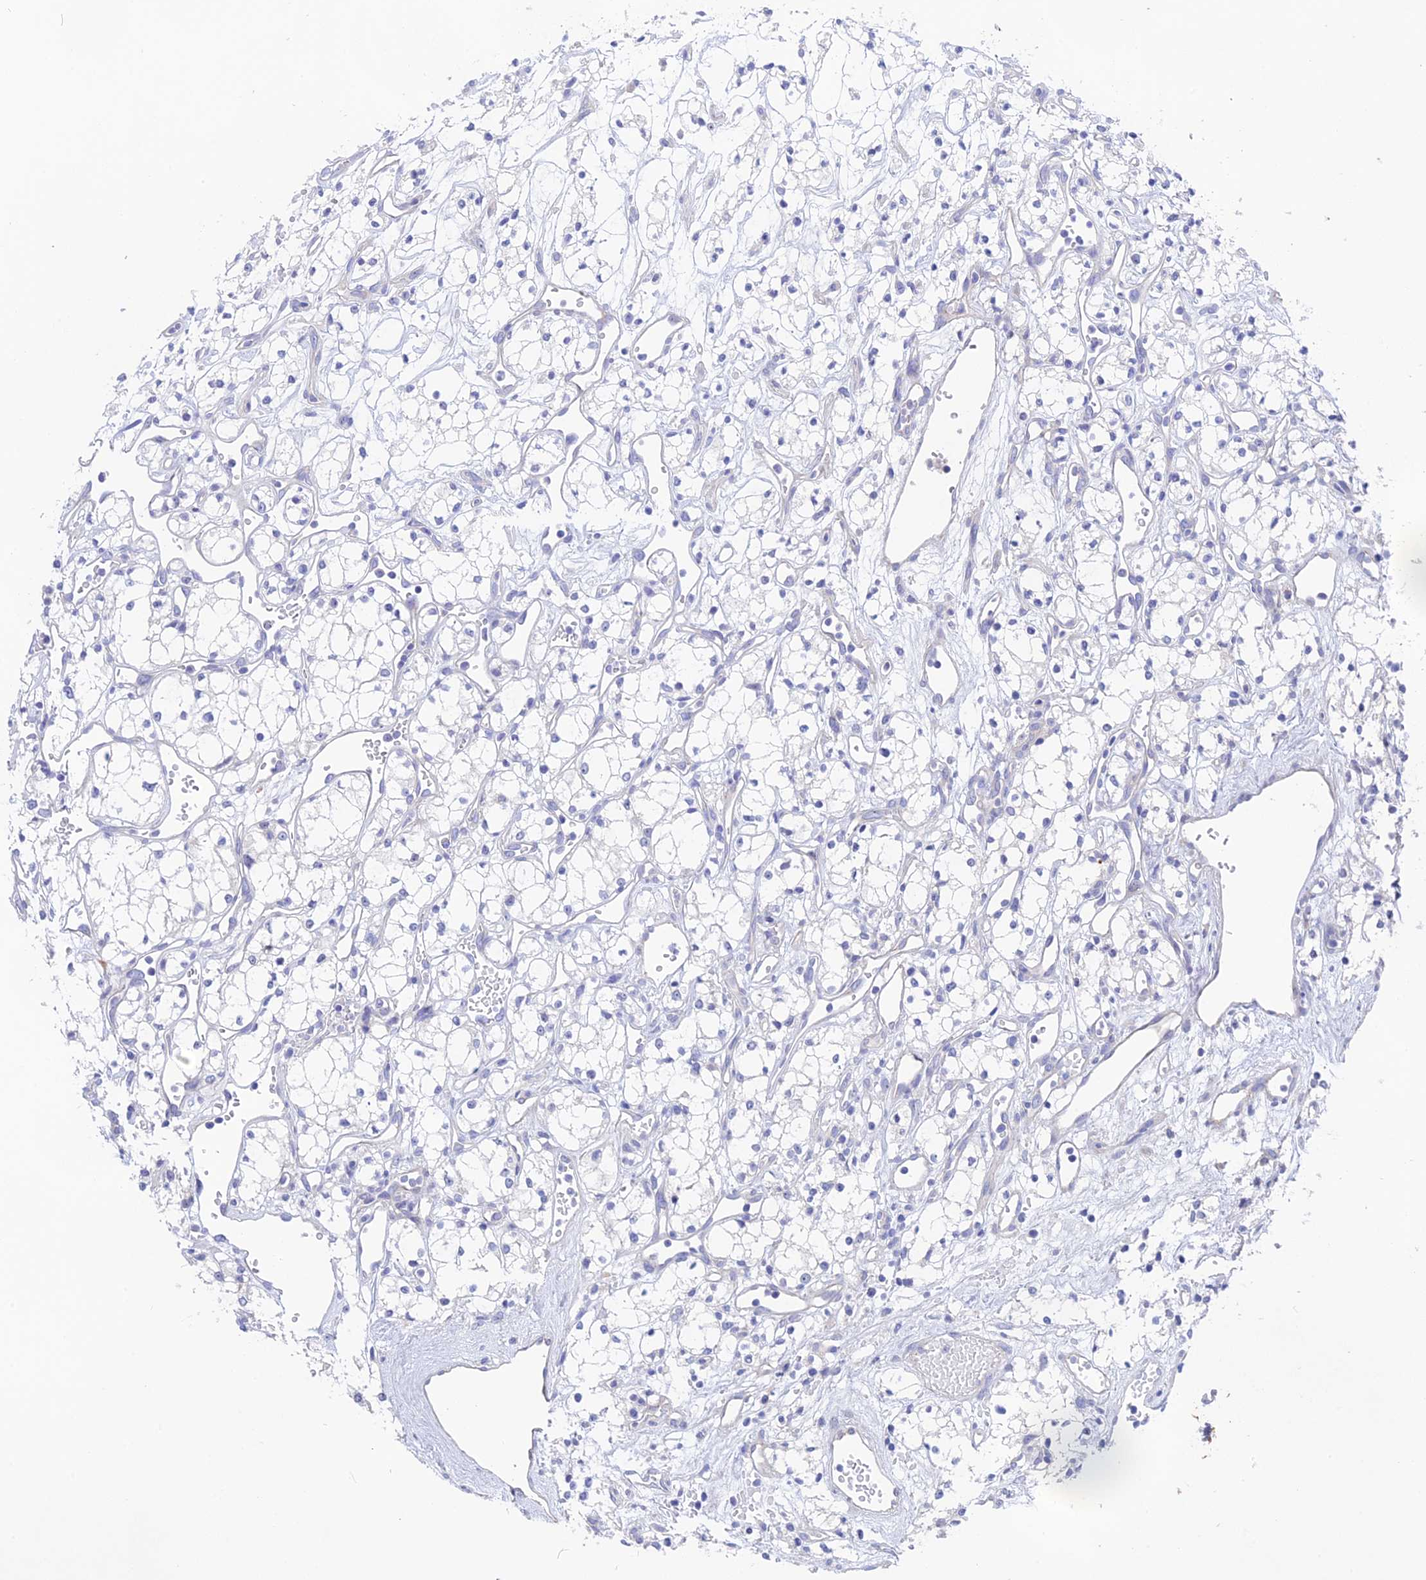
{"staining": {"intensity": "negative", "quantity": "none", "location": "none"}, "tissue": "renal cancer", "cell_type": "Tumor cells", "image_type": "cancer", "snomed": [{"axis": "morphology", "description": "Adenocarcinoma, NOS"}, {"axis": "topography", "description": "Kidney"}], "caption": "A micrograph of human renal cancer is negative for staining in tumor cells.", "gene": "TENT4B", "patient": {"sex": "male", "age": 59}}